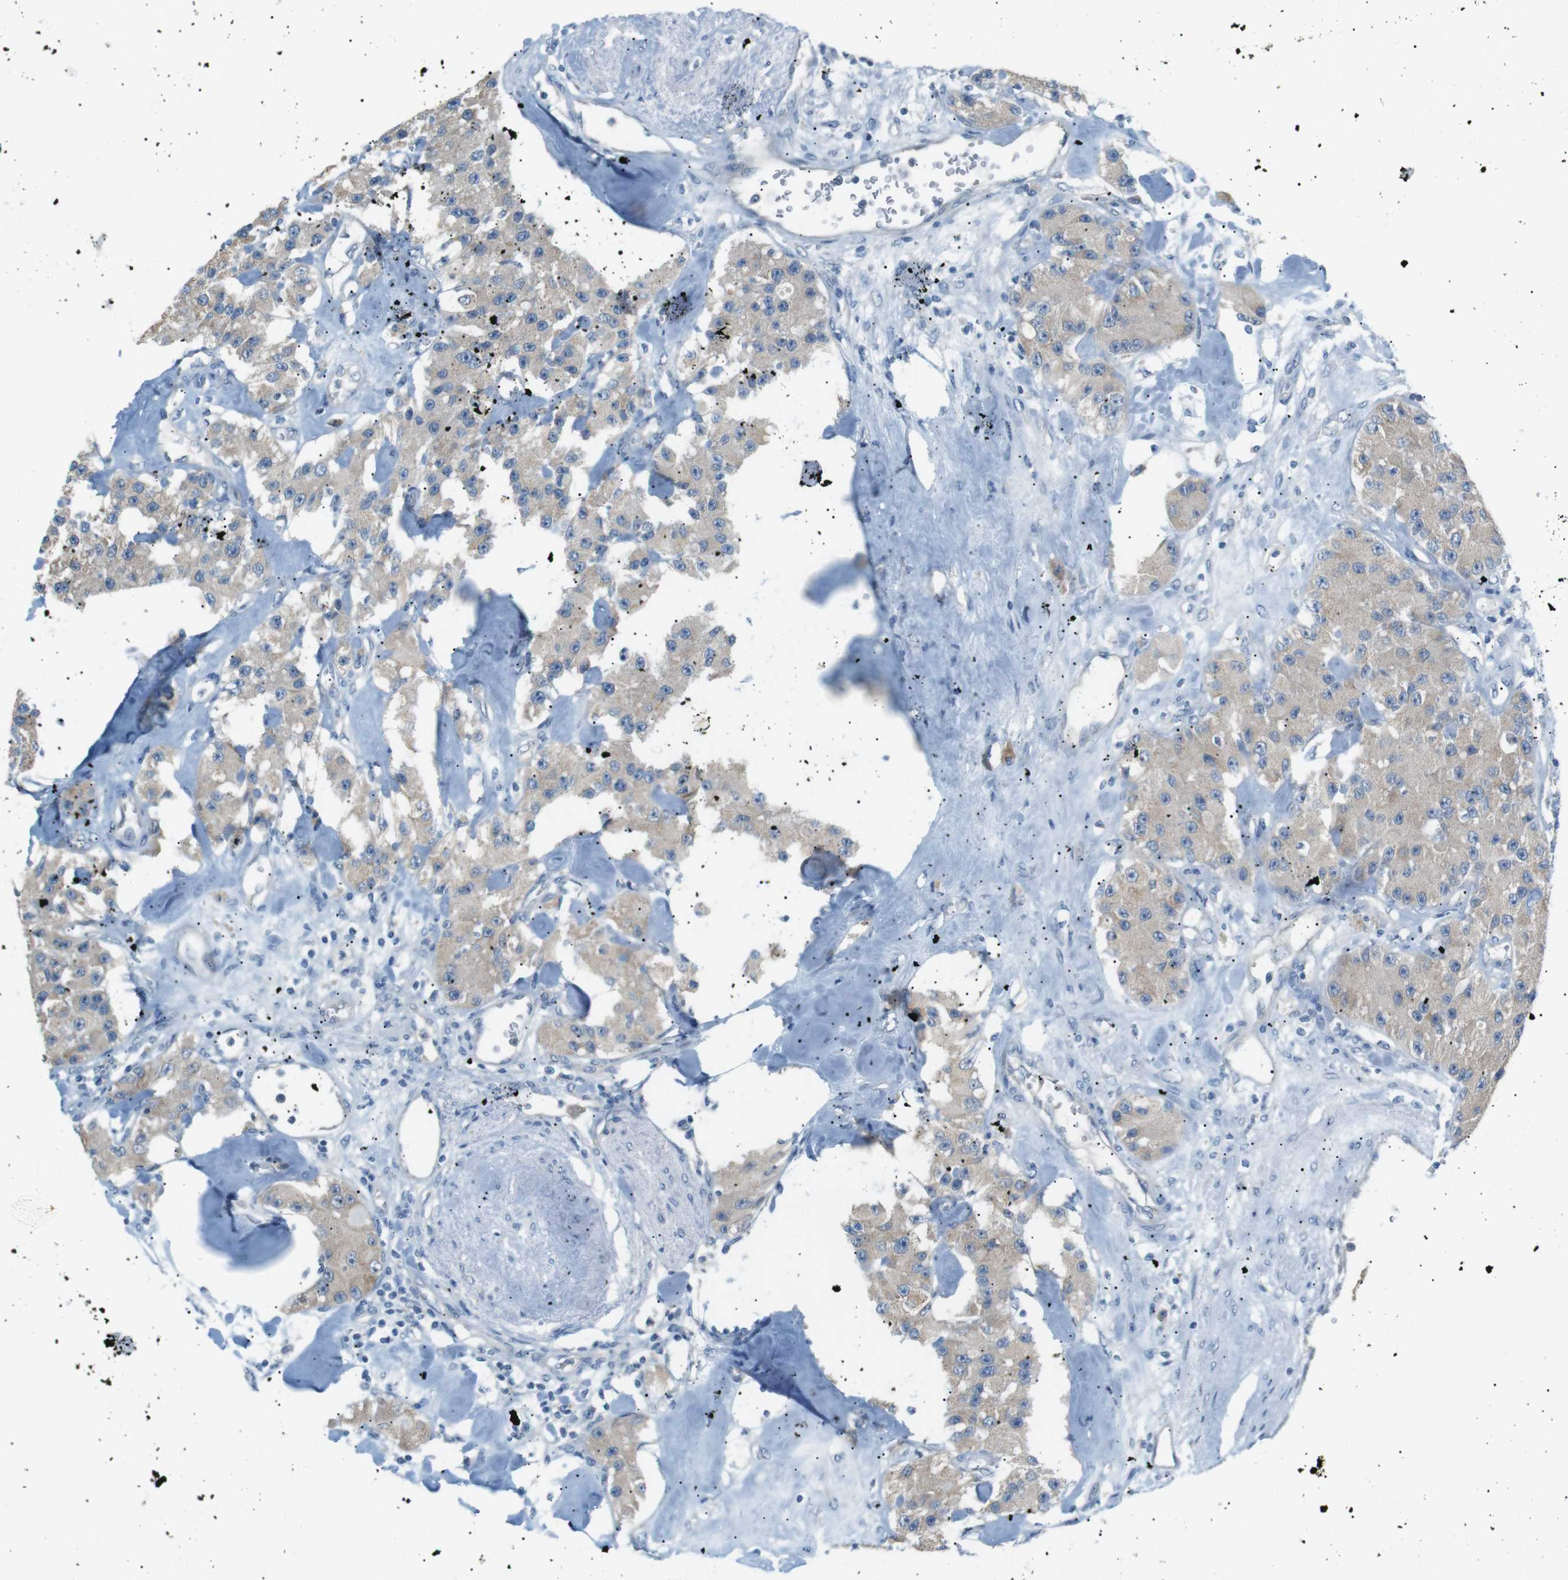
{"staining": {"intensity": "weak", "quantity": ">75%", "location": "cytoplasmic/membranous"}, "tissue": "carcinoid", "cell_type": "Tumor cells", "image_type": "cancer", "snomed": [{"axis": "morphology", "description": "Carcinoid, malignant, NOS"}, {"axis": "topography", "description": "Pancreas"}], "caption": "High-magnification brightfield microscopy of carcinoid (malignant) stained with DAB (3,3'-diaminobenzidine) (brown) and counterstained with hematoxylin (blue). tumor cells exhibit weak cytoplasmic/membranous positivity is seen in about>75% of cells.", "gene": "CDH26", "patient": {"sex": "male", "age": 41}}